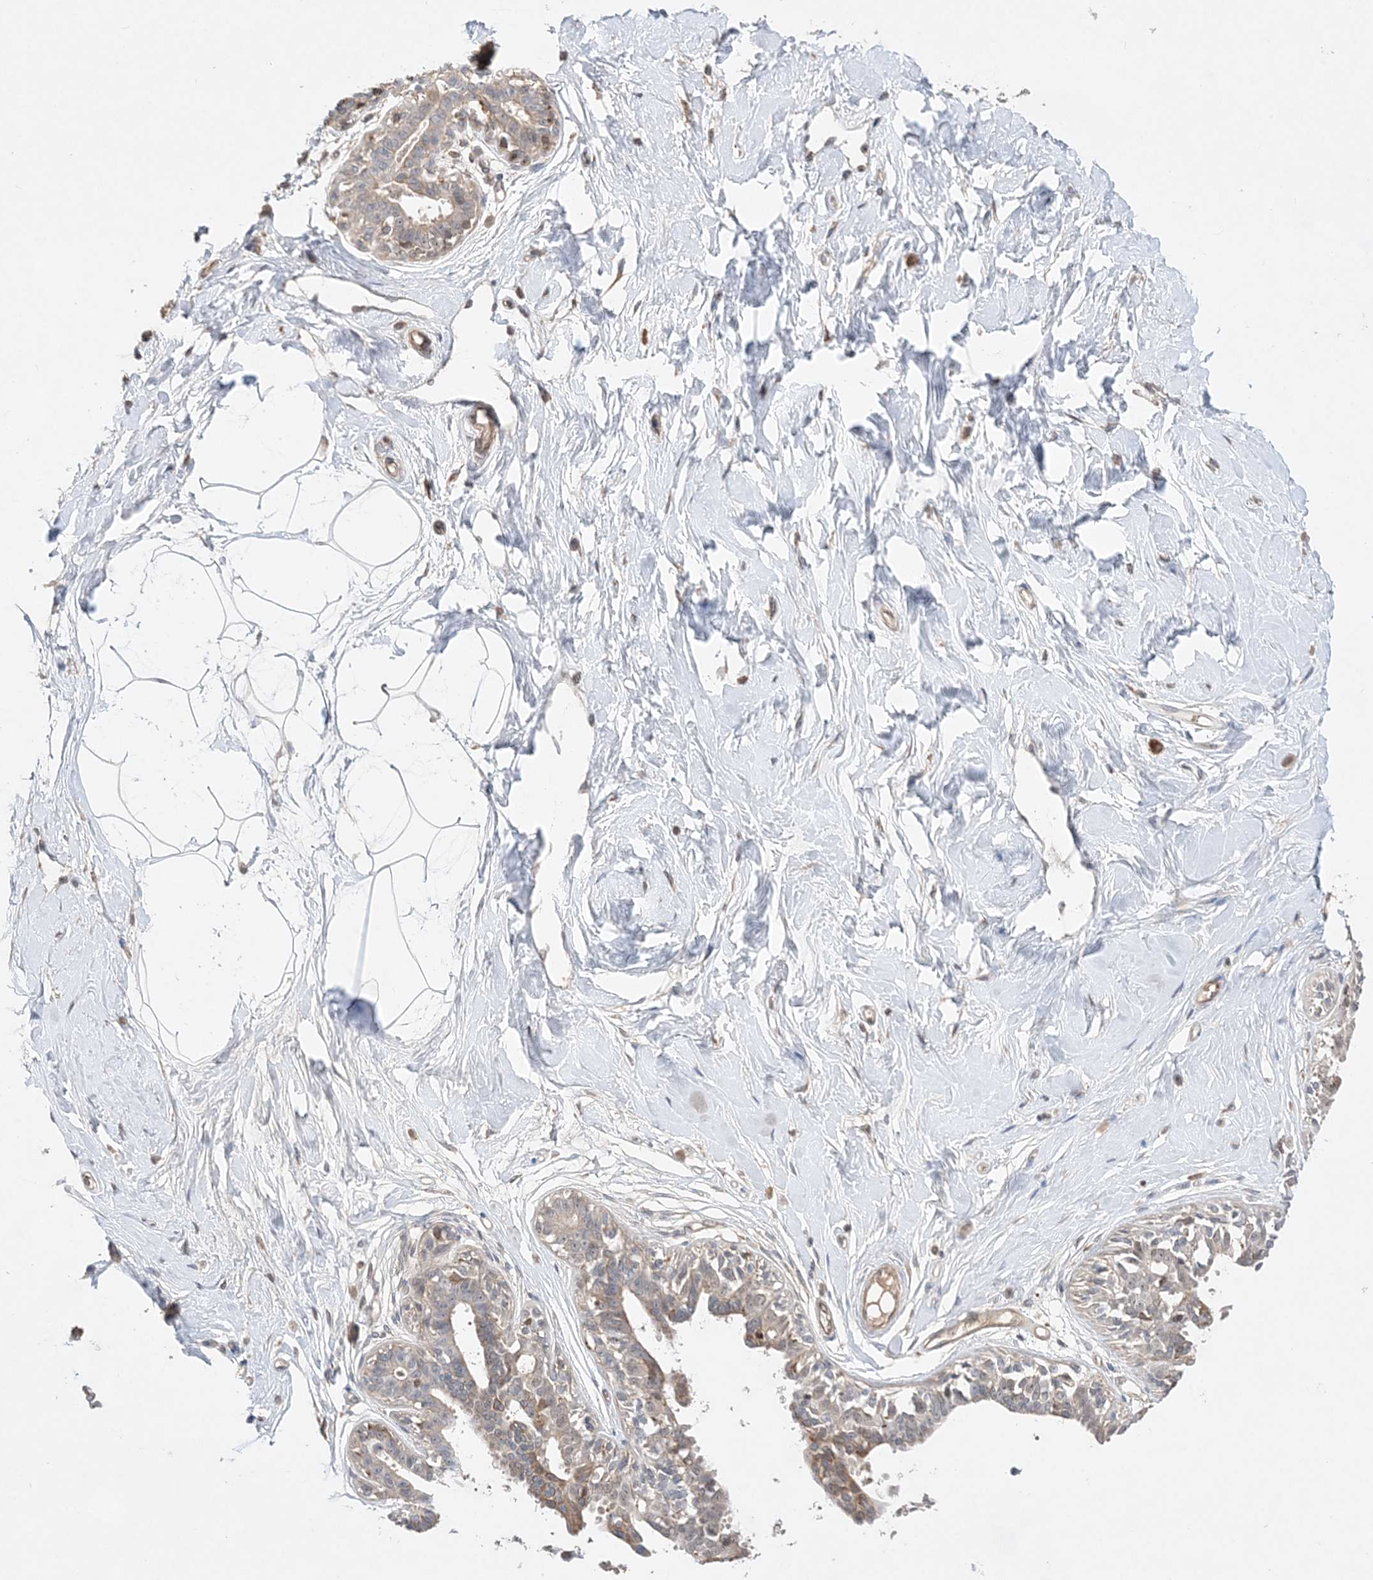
{"staining": {"intensity": "negative", "quantity": "none", "location": "none"}, "tissue": "breast", "cell_type": "Adipocytes", "image_type": "normal", "snomed": [{"axis": "morphology", "description": "Normal tissue, NOS"}, {"axis": "topography", "description": "Breast"}], "caption": "Adipocytes show no significant protein expression in unremarkable breast. (DAB (3,3'-diaminobenzidine) immunohistochemistry, high magnification).", "gene": "TMEM132B", "patient": {"sex": "female", "age": 45}}